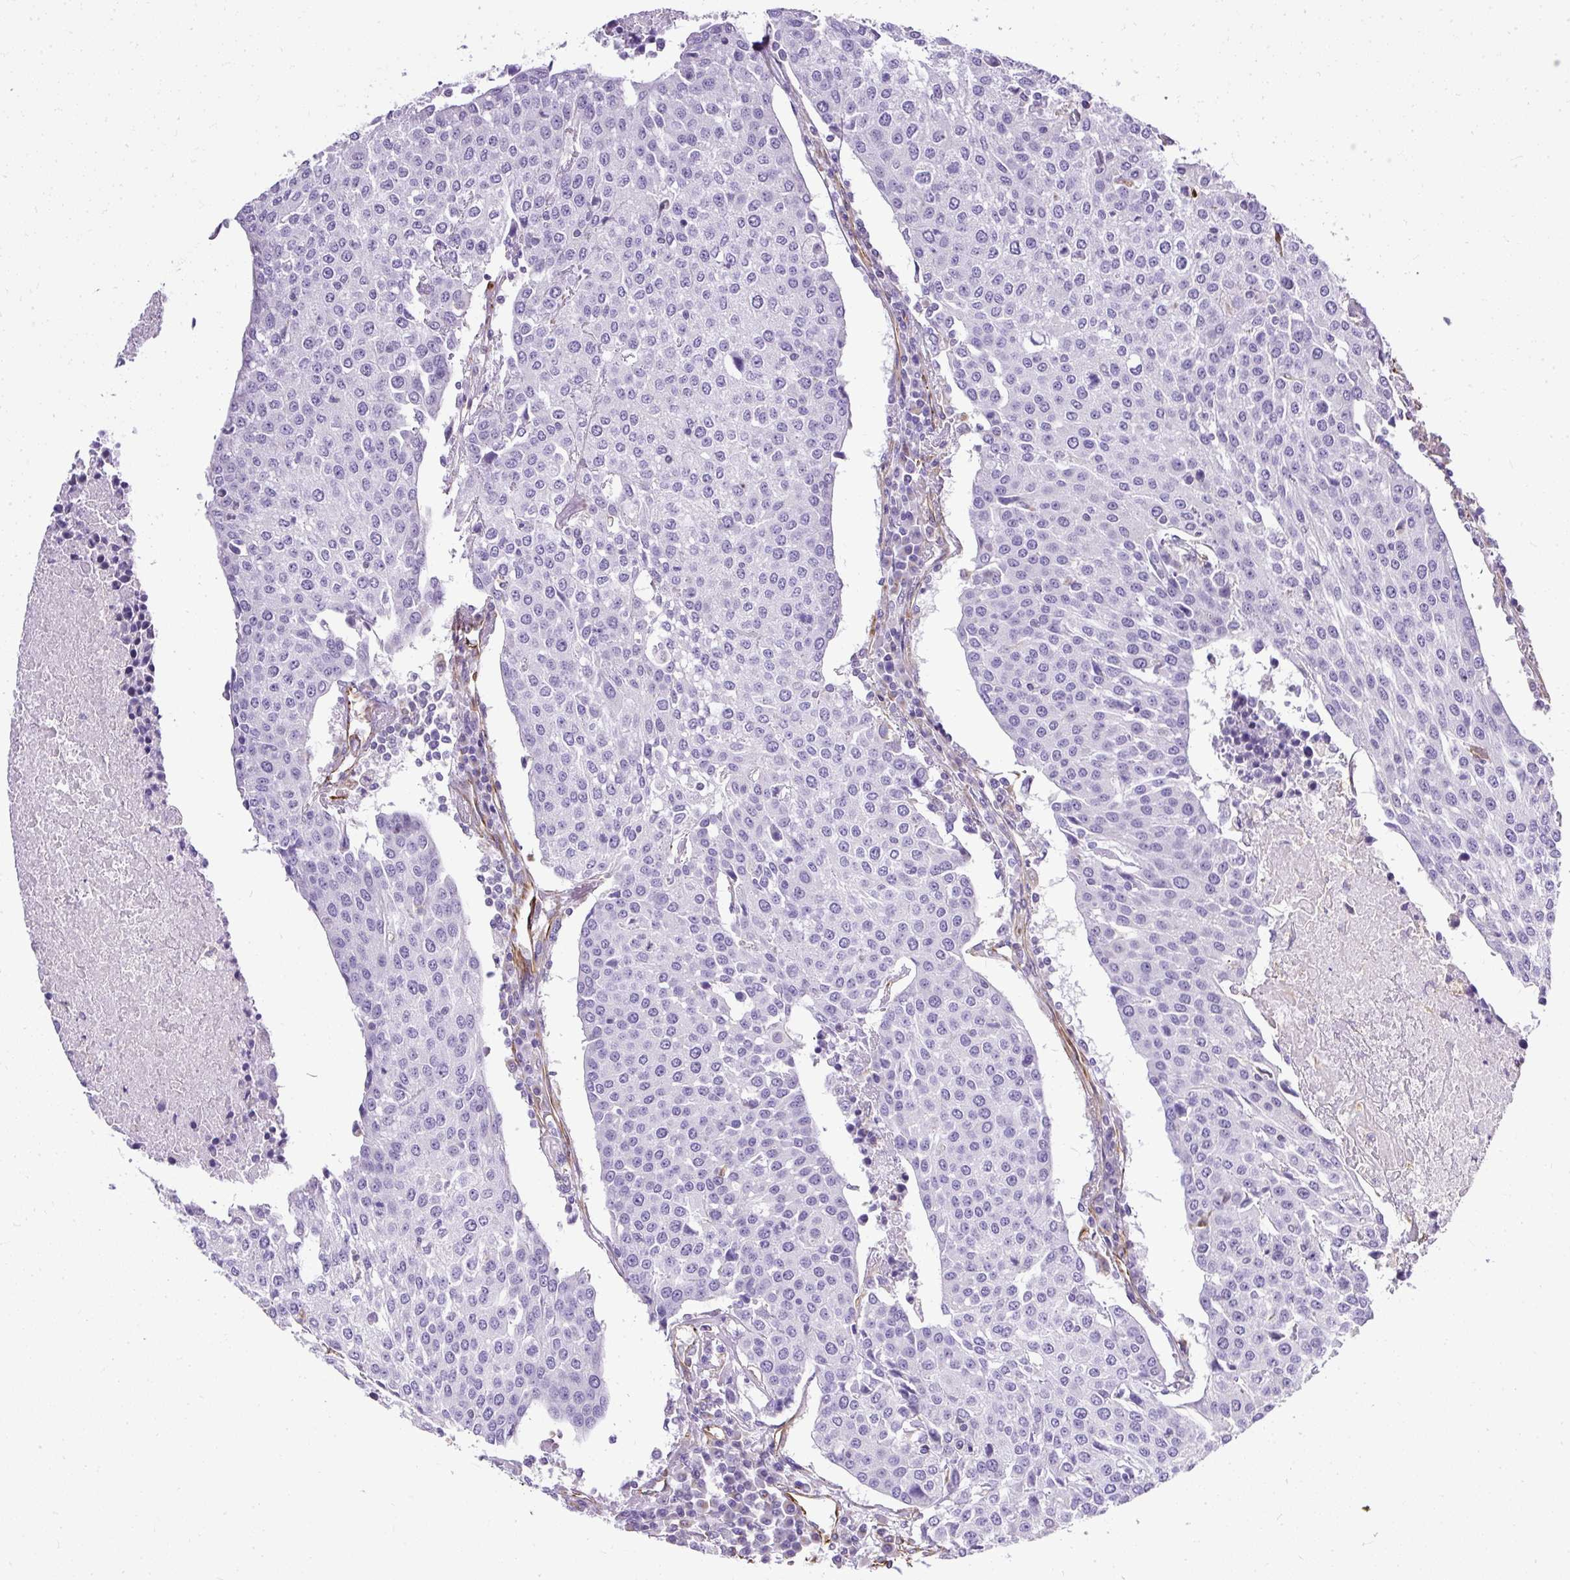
{"staining": {"intensity": "negative", "quantity": "none", "location": "none"}, "tissue": "urothelial cancer", "cell_type": "Tumor cells", "image_type": "cancer", "snomed": [{"axis": "morphology", "description": "Urothelial carcinoma, High grade"}, {"axis": "topography", "description": "Urinary bladder"}], "caption": "A histopathology image of human urothelial cancer is negative for staining in tumor cells. (Immunohistochemistry (ihc), brightfield microscopy, high magnification).", "gene": "PLS1", "patient": {"sex": "female", "age": 85}}